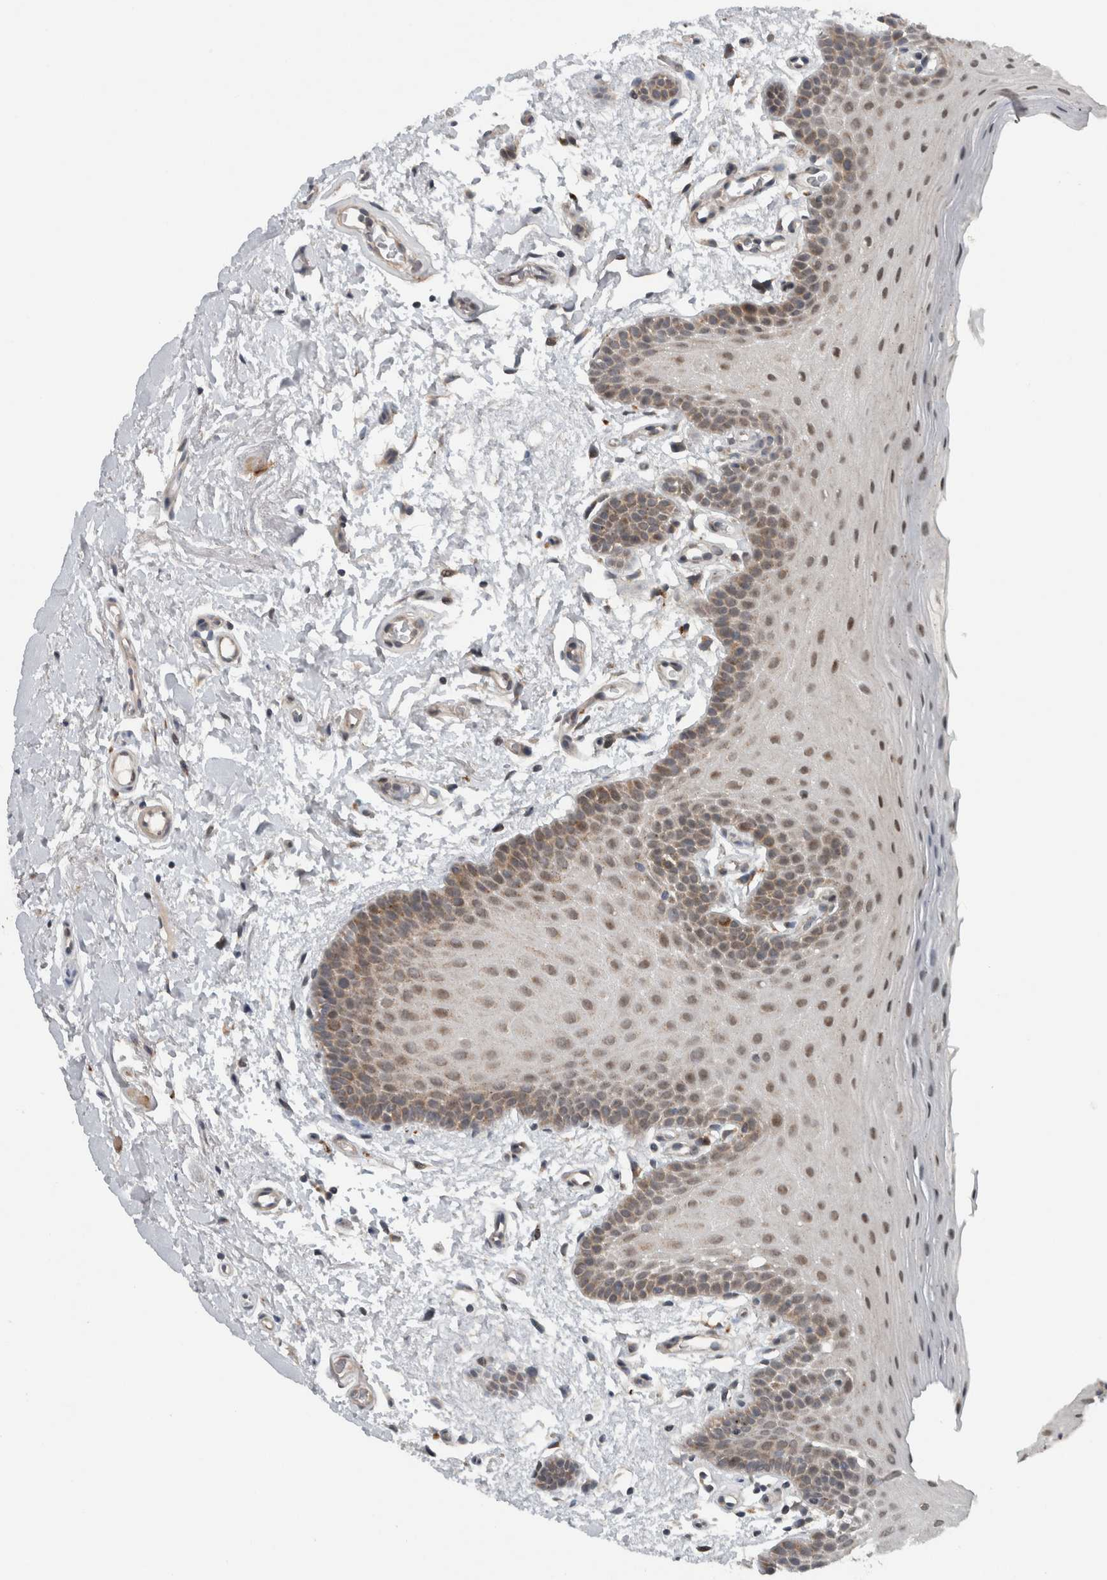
{"staining": {"intensity": "weak", "quantity": ">75%", "location": "cytoplasmic/membranous"}, "tissue": "oral mucosa", "cell_type": "Squamous epithelial cells", "image_type": "normal", "snomed": [{"axis": "morphology", "description": "Normal tissue, NOS"}, {"axis": "topography", "description": "Oral tissue"}], "caption": "This image shows IHC staining of unremarkable oral mucosa, with low weak cytoplasmic/membranous positivity in approximately >75% of squamous epithelial cells.", "gene": "GBA2", "patient": {"sex": "male", "age": 62}}